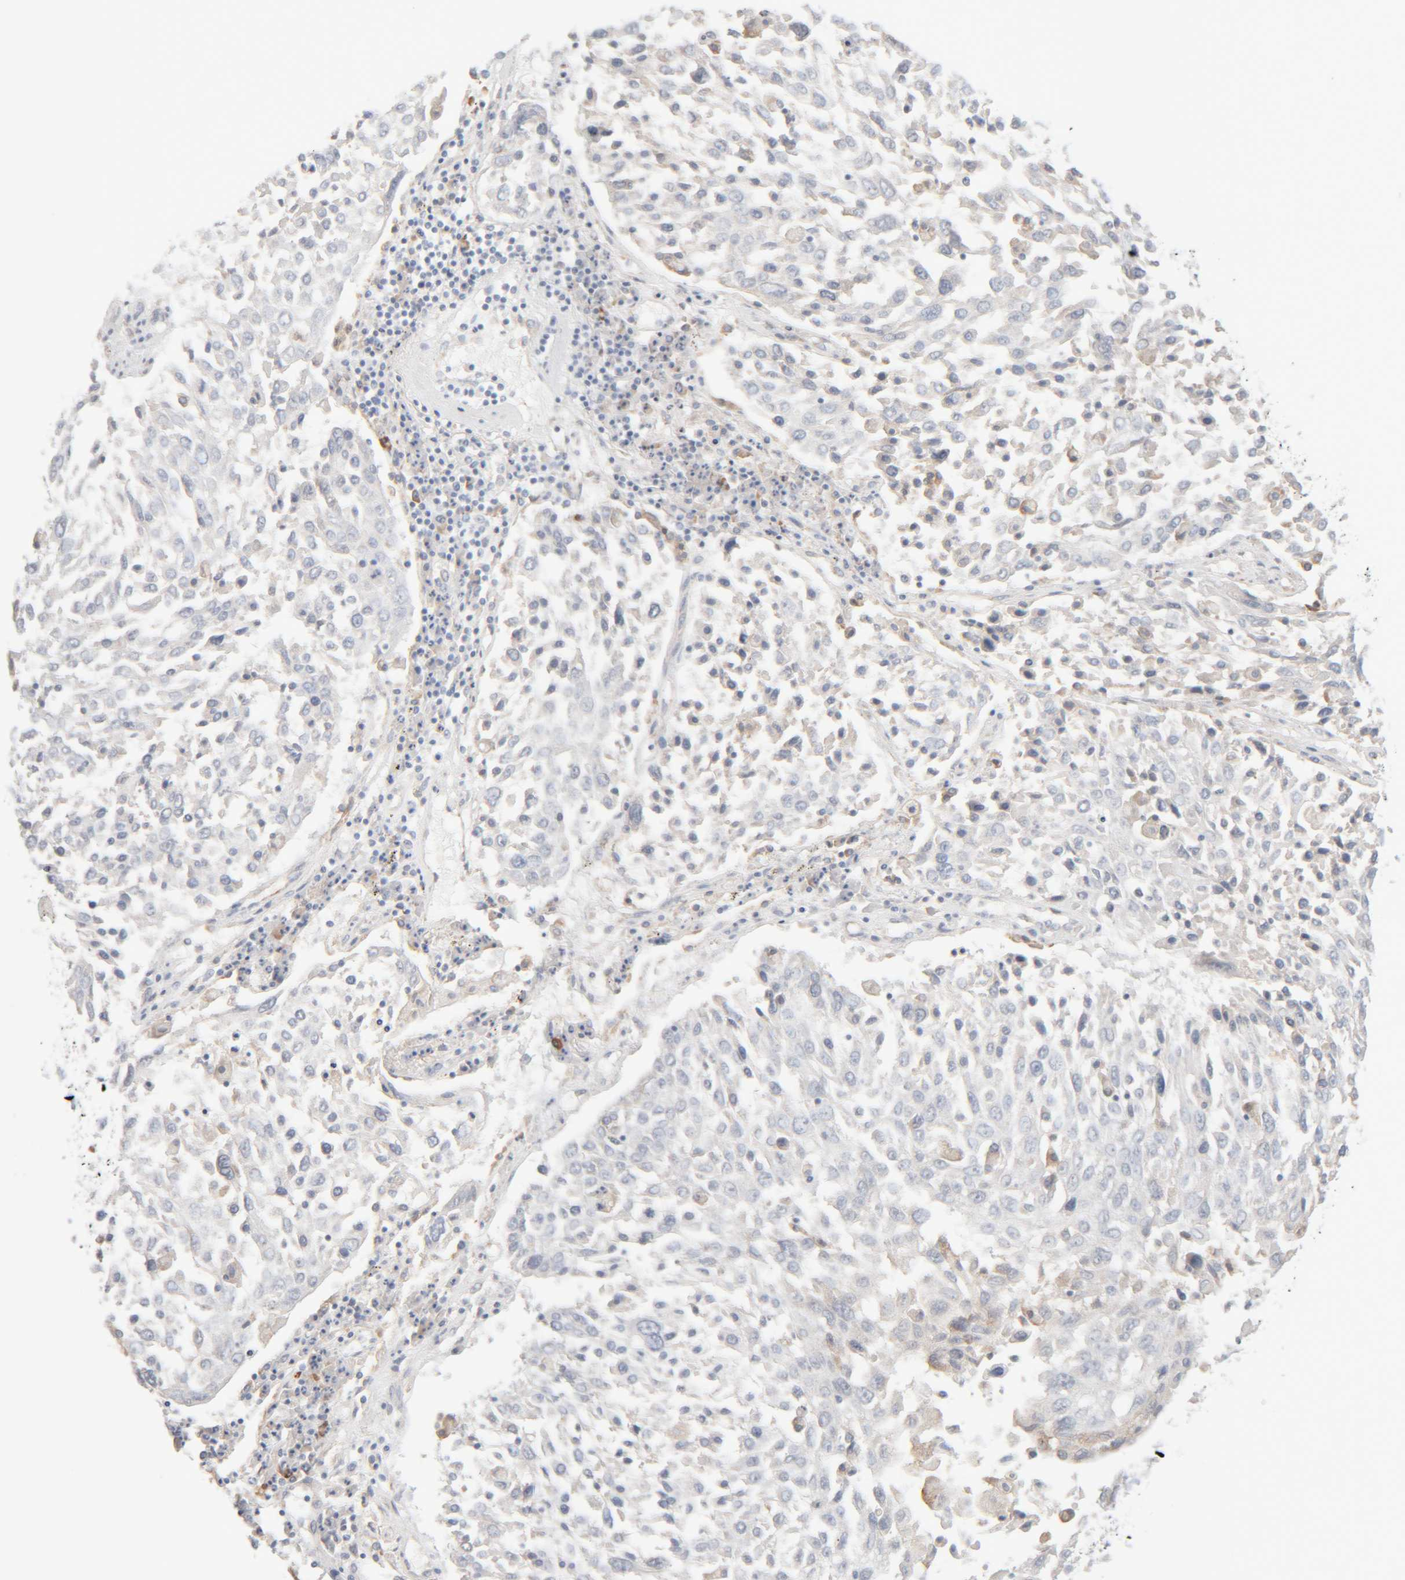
{"staining": {"intensity": "negative", "quantity": "none", "location": "none"}, "tissue": "lung cancer", "cell_type": "Tumor cells", "image_type": "cancer", "snomed": [{"axis": "morphology", "description": "Squamous cell carcinoma, NOS"}, {"axis": "topography", "description": "Lung"}], "caption": "Protein analysis of squamous cell carcinoma (lung) displays no significant expression in tumor cells.", "gene": "RIDA", "patient": {"sex": "male", "age": 65}}